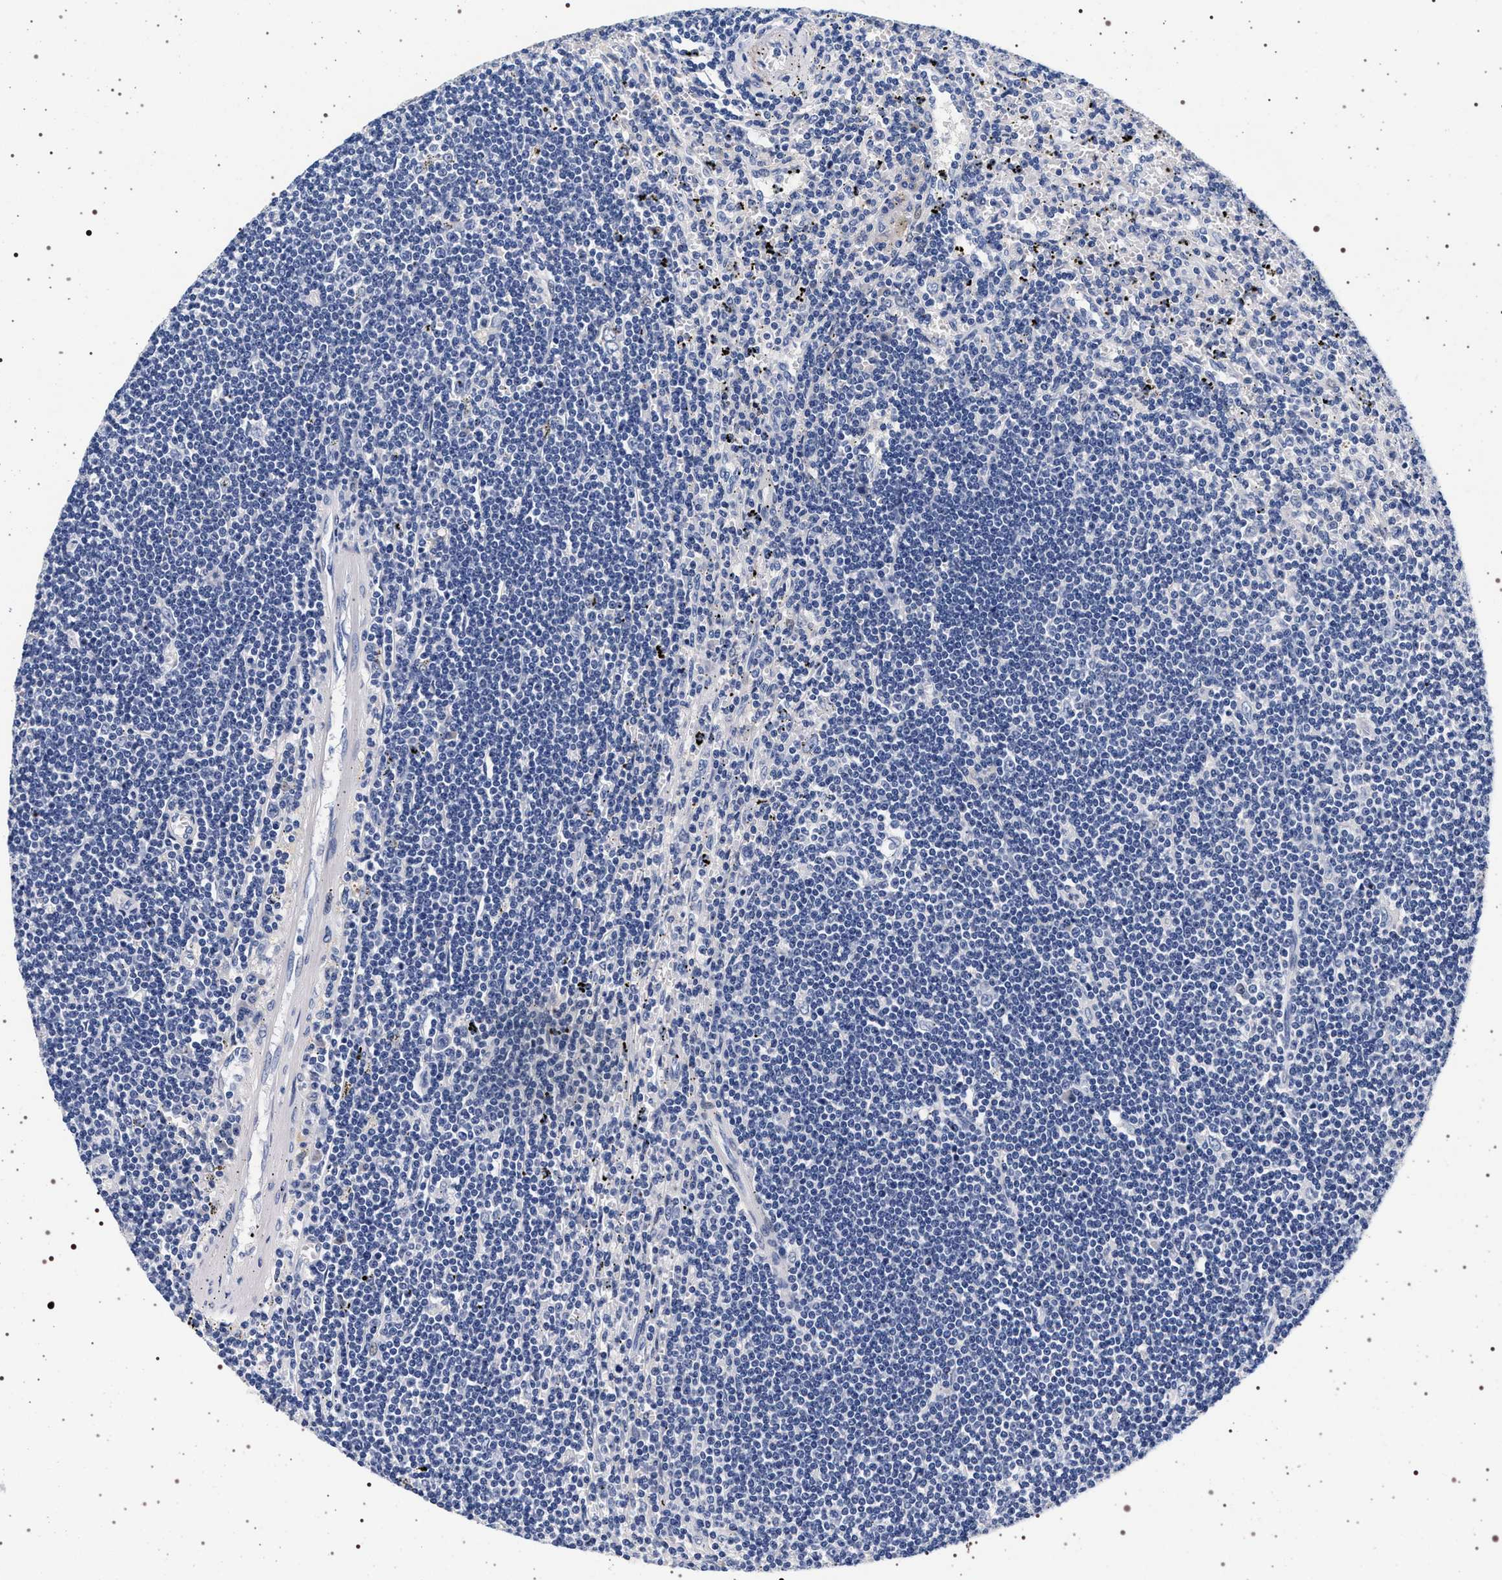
{"staining": {"intensity": "negative", "quantity": "none", "location": "none"}, "tissue": "lymphoma", "cell_type": "Tumor cells", "image_type": "cancer", "snomed": [{"axis": "morphology", "description": "Malignant lymphoma, non-Hodgkin's type, Low grade"}, {"axis": "topography", "description": "Spleen"}], "caption": "A high-resolution histopathology image shows IHC staining of lymphoma, which demonstrates no significant staining in tumor cells.", "gene": "MAPK10", "patient": {"sex": "male", "age": 76}}